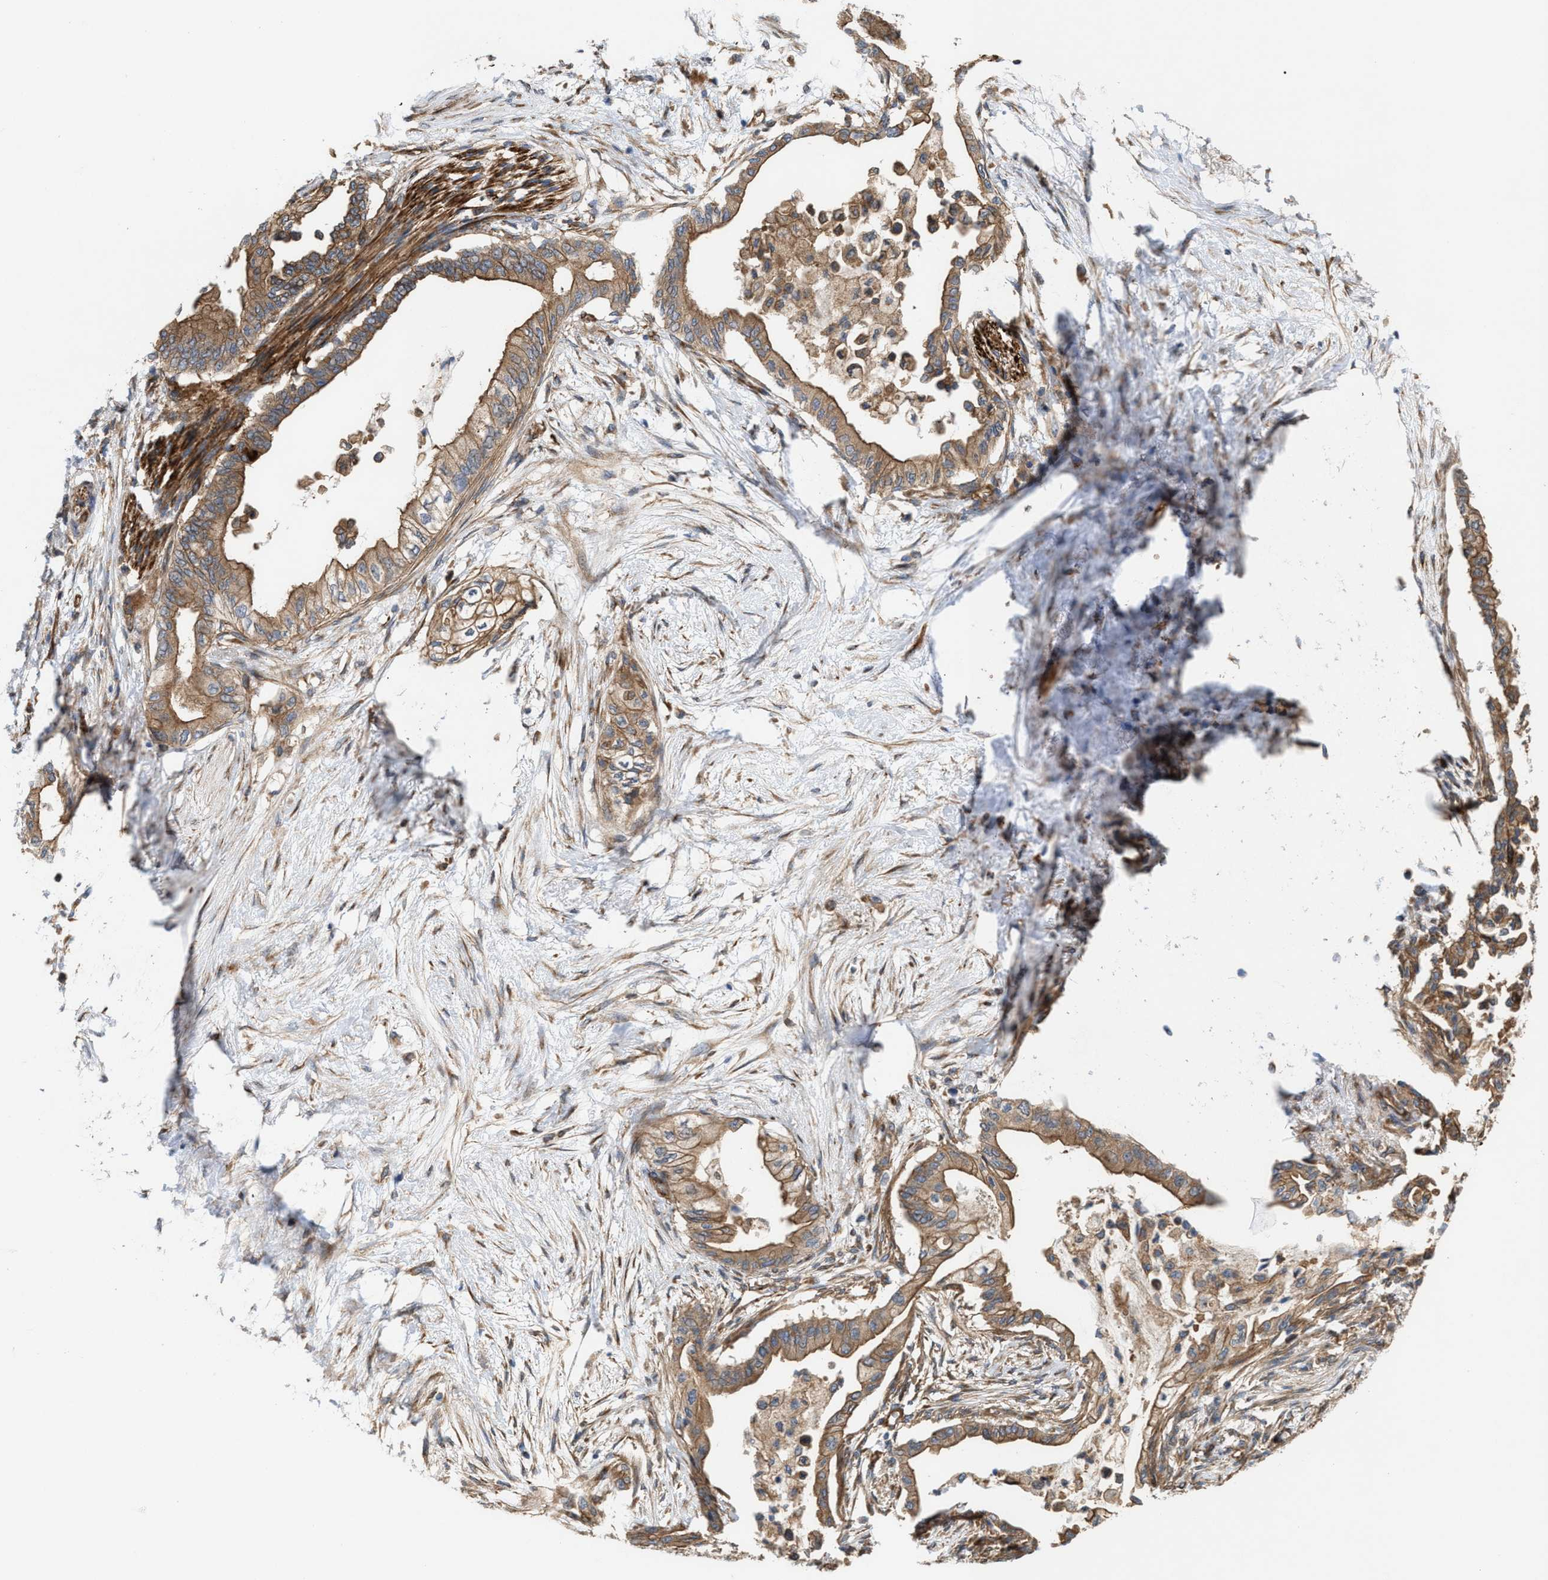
{"staining": {"intensity": "moderate", "quantity": ">75%", "location": "cytoplasmic/membranous"}, "tissue": "pancreatic cancer", "cell_type": "Tumor cells", "image_type": "cancer", "snomed": [{"axis": "morphology", "description": "Normal tissue, NOS"}, {"axis": "morphology", "description": "Adenocarcinoma, NOS"}, {"axis": "topography", "description": "Pancreas"}, {"axis": "topography", "description": "Duodenum"}], "caption": "Human pancreatic cancer (adenocarcinoma) stained with a protein marker demonstrates moderate staining in tumor cells.", "gene": "EPS15L1", "patient": {"sex": "female", "age": 60}}